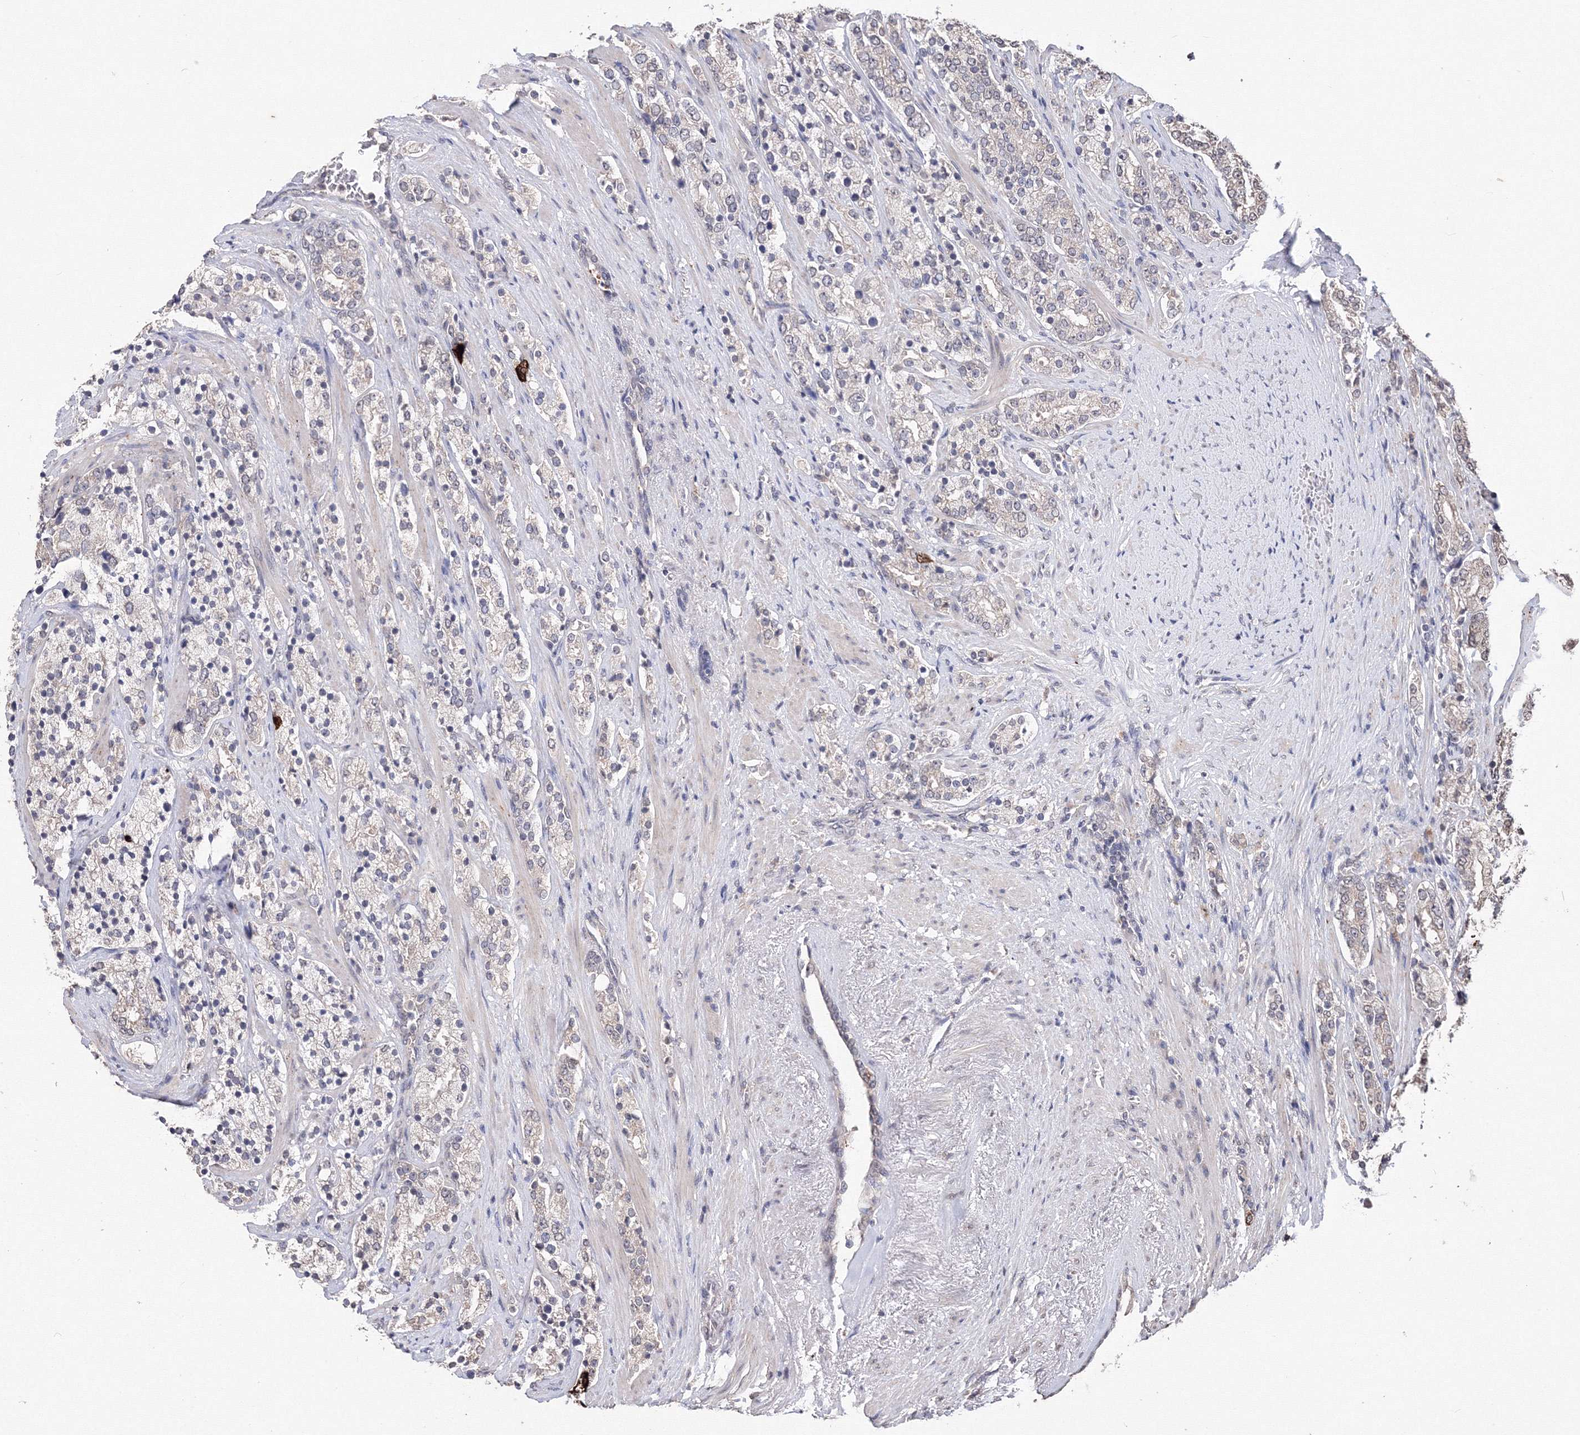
{"staining": {"intensity": "negative", "quantity": "none", "location": "none"}, "tissue": "prostate cancer", "cell_type": "Tumor cells", "image_type": "cancer", "snomed": [{"axis": "morphology", "description": "Adenocarcinoma, High grade"}, {"axis": "topography", "description": "Prostate"}], "caption": "This histopathology image is of prostate cancer stained with IHC to label a protein in brown with the nuclei are counter-stained blue. There is no positivity in tumor cells.", "gene": "GPN1", "patient": {"sex": "male", "age": 71}}